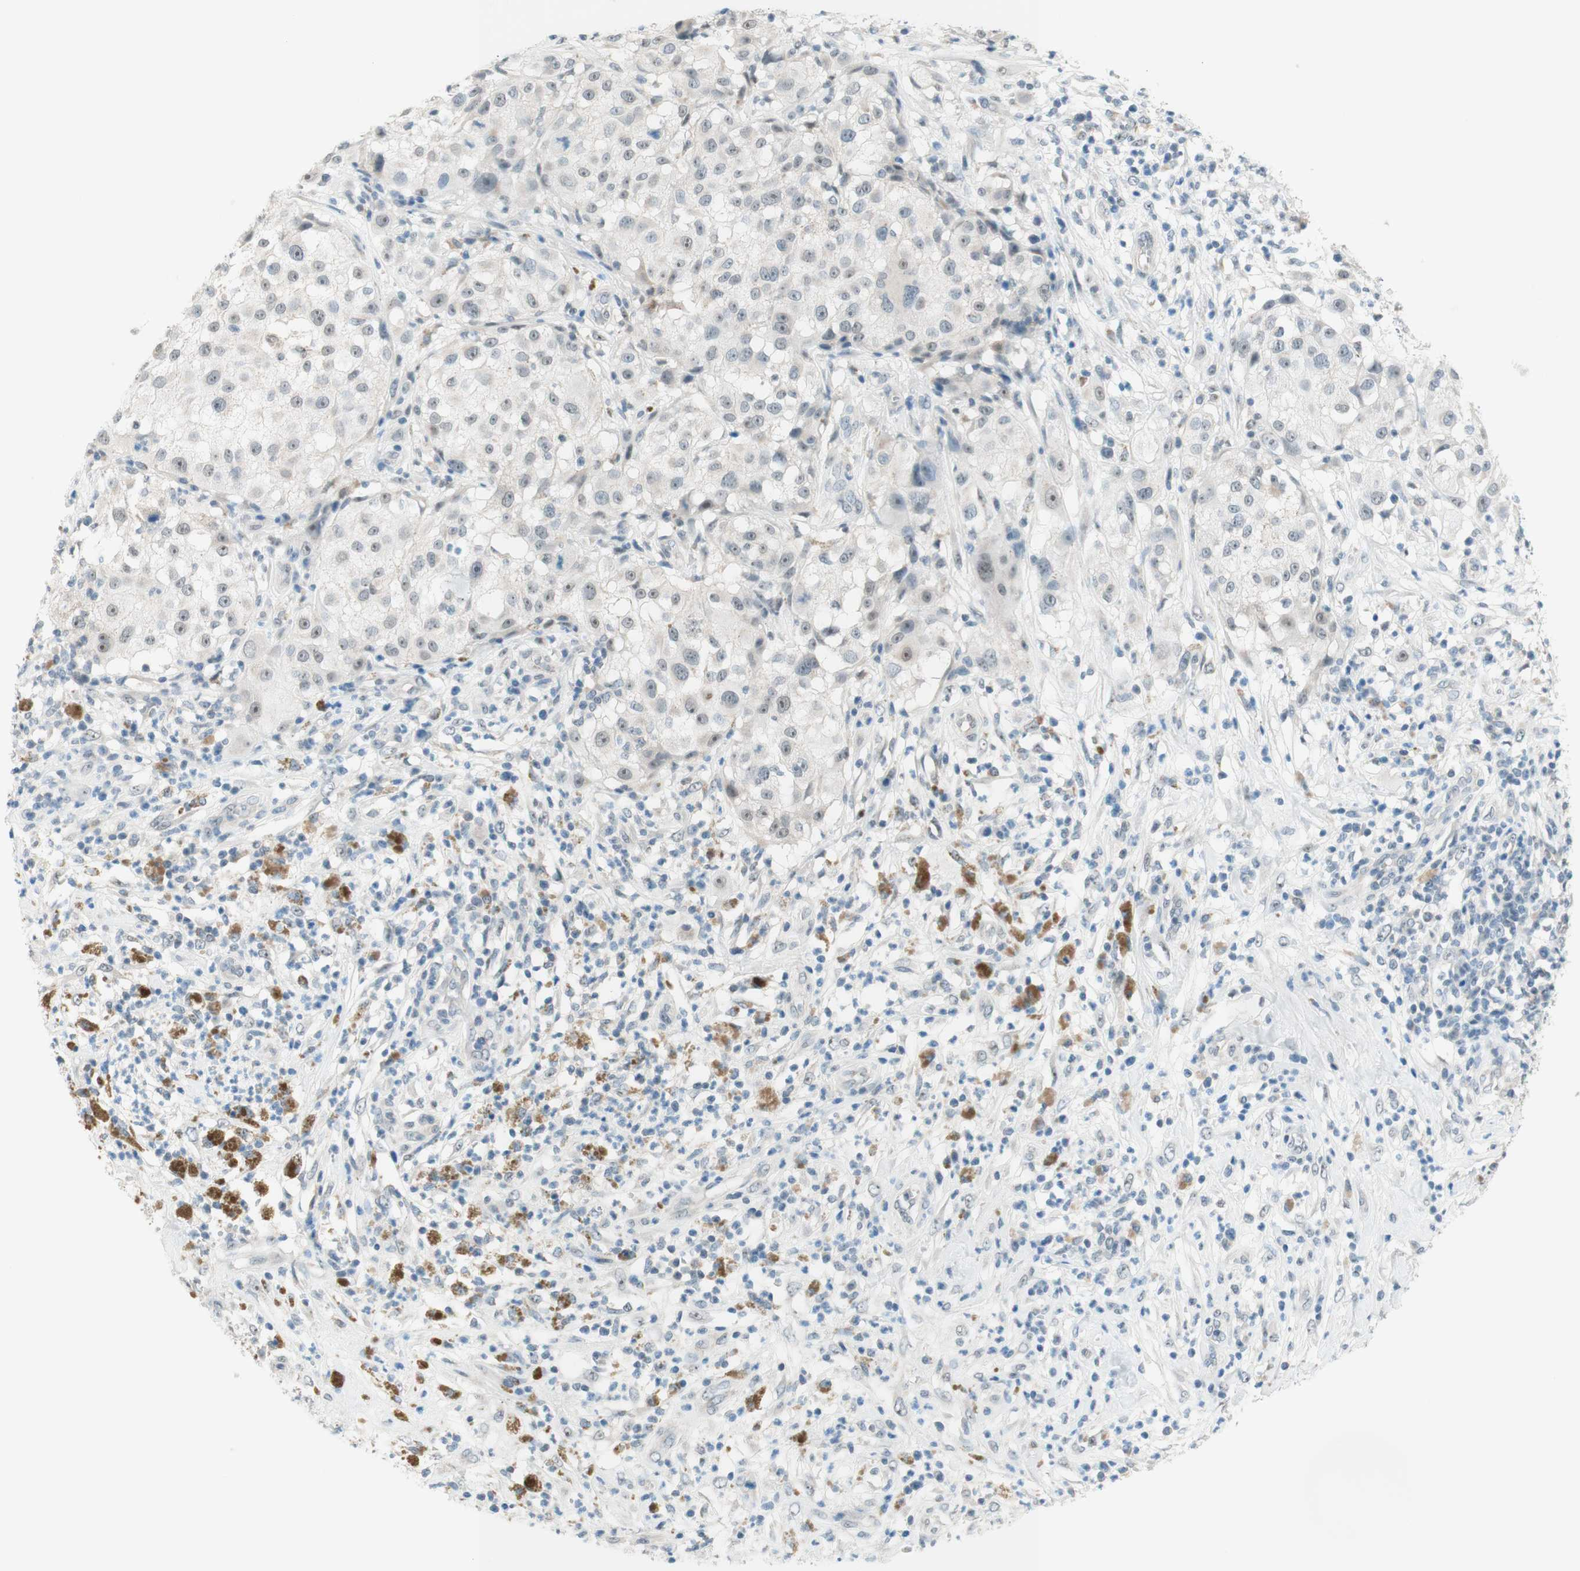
{"staining": {"intensity": "weak", "quantity": "<25%", "location": "cytoplasmic/membranous,nuclear"}, "tissue": "melanoma", "cell_type": "Tumor cells", "image_type": "cancer", "snomed": [{"axis": "morphology", "description": "Necrosis, NOS"}, {"axis": "morphology", "description": "Malignant melanoma, NOS"}, {"axis": "topography", "description": "Skin"}], "caption": "Immunohistochemical staining of human melanoma shows no significant expression in tumor cells.", "gene": "JPH1", "patient": {"sex": "female", "age": 87}}